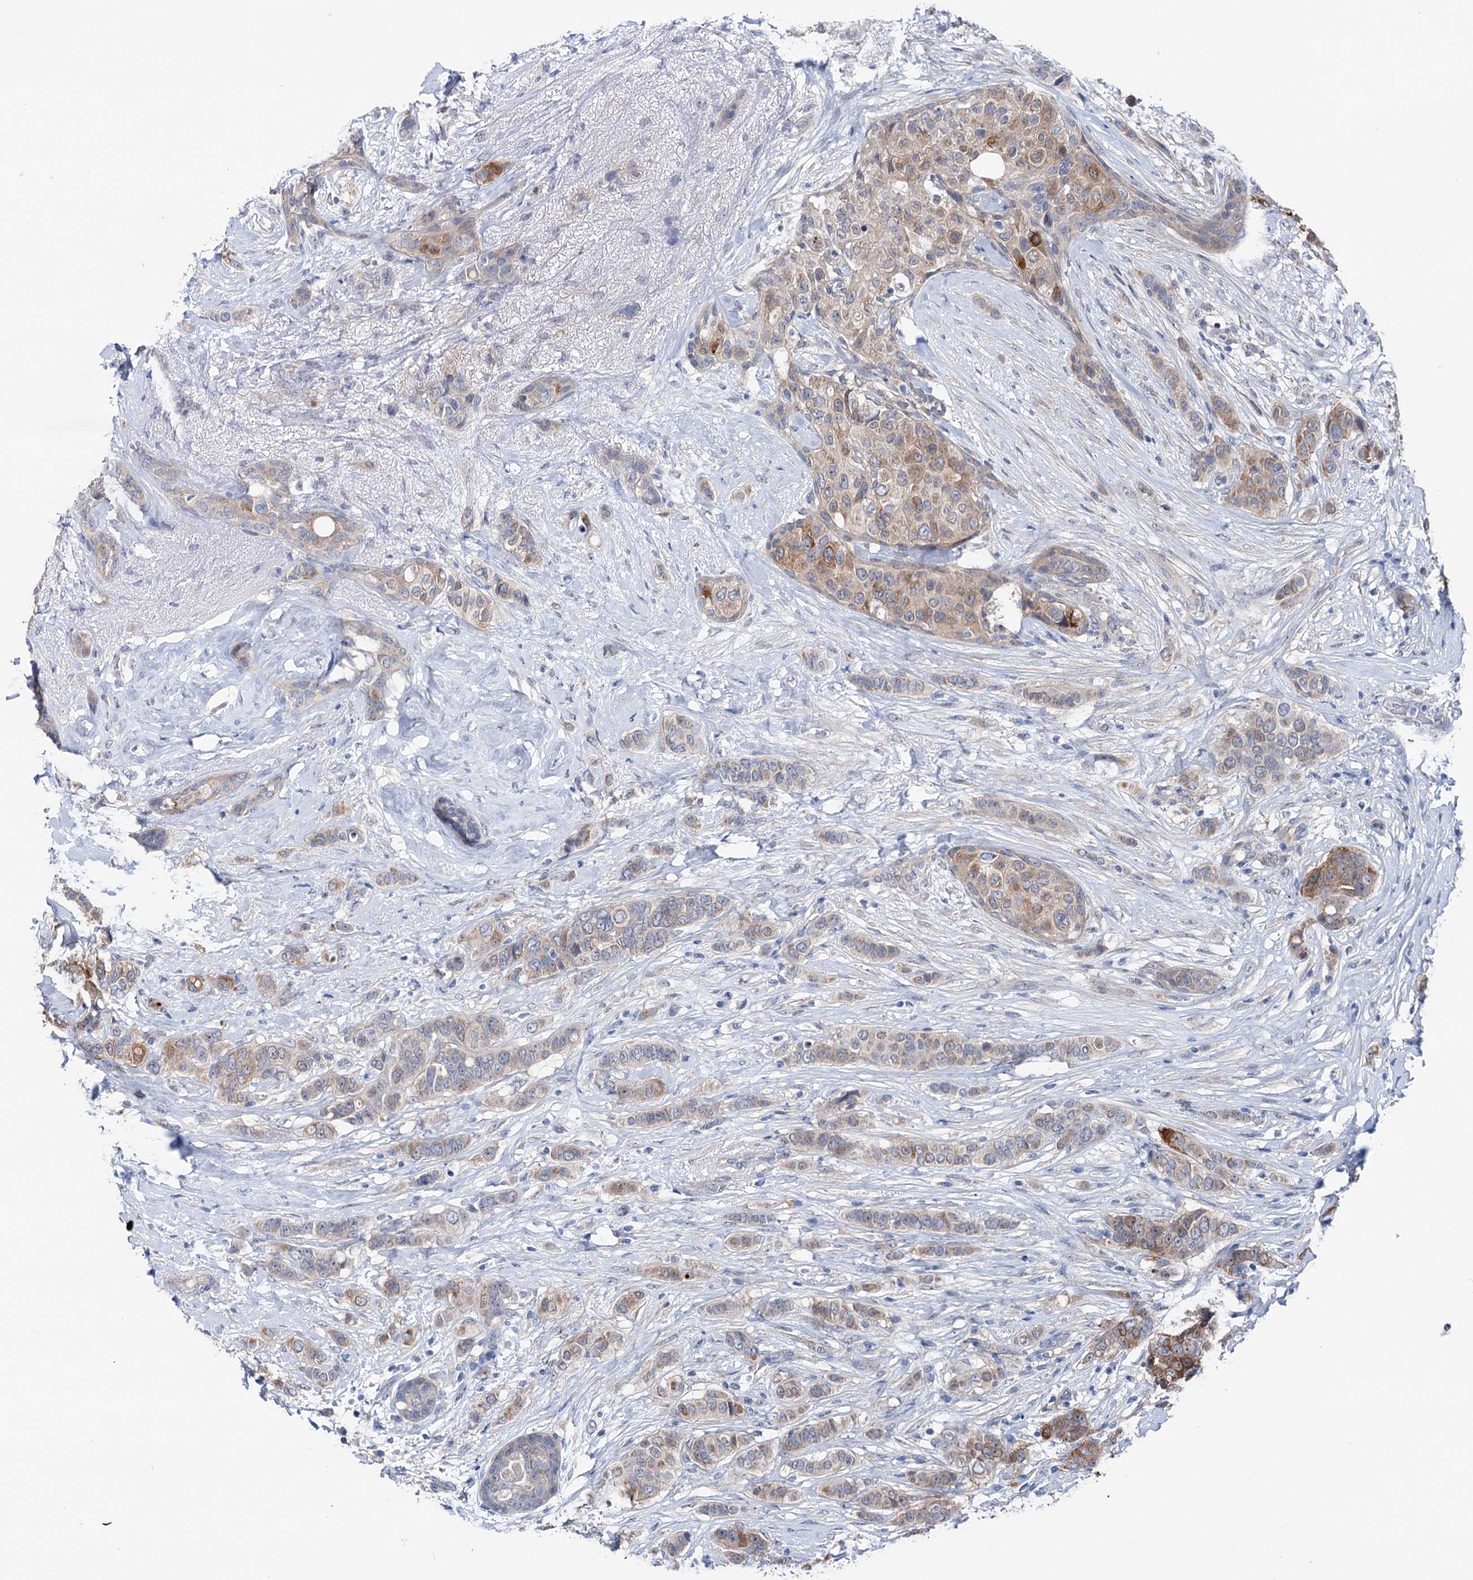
{"staining": {"intensity": "moderate", "quantity": "25%-75%", "location": "cytoplasmic/membranous"}, "tissue": "breast cancer", "cell_type": "Tumor cells", "image_type": "cancer", "snomed": [{"axis": "morphology", "description": "Lobular carcinoma"}, {"axis": "topography", "description": "Breast"}], "caption": "Tumor cells display medium levels of moderate cytoplasmic/membranous staining in about 25%-75% of cells in breast cancer.", "gene": "SHROOM1", "patient": {"sex": "female", "age": 51}}